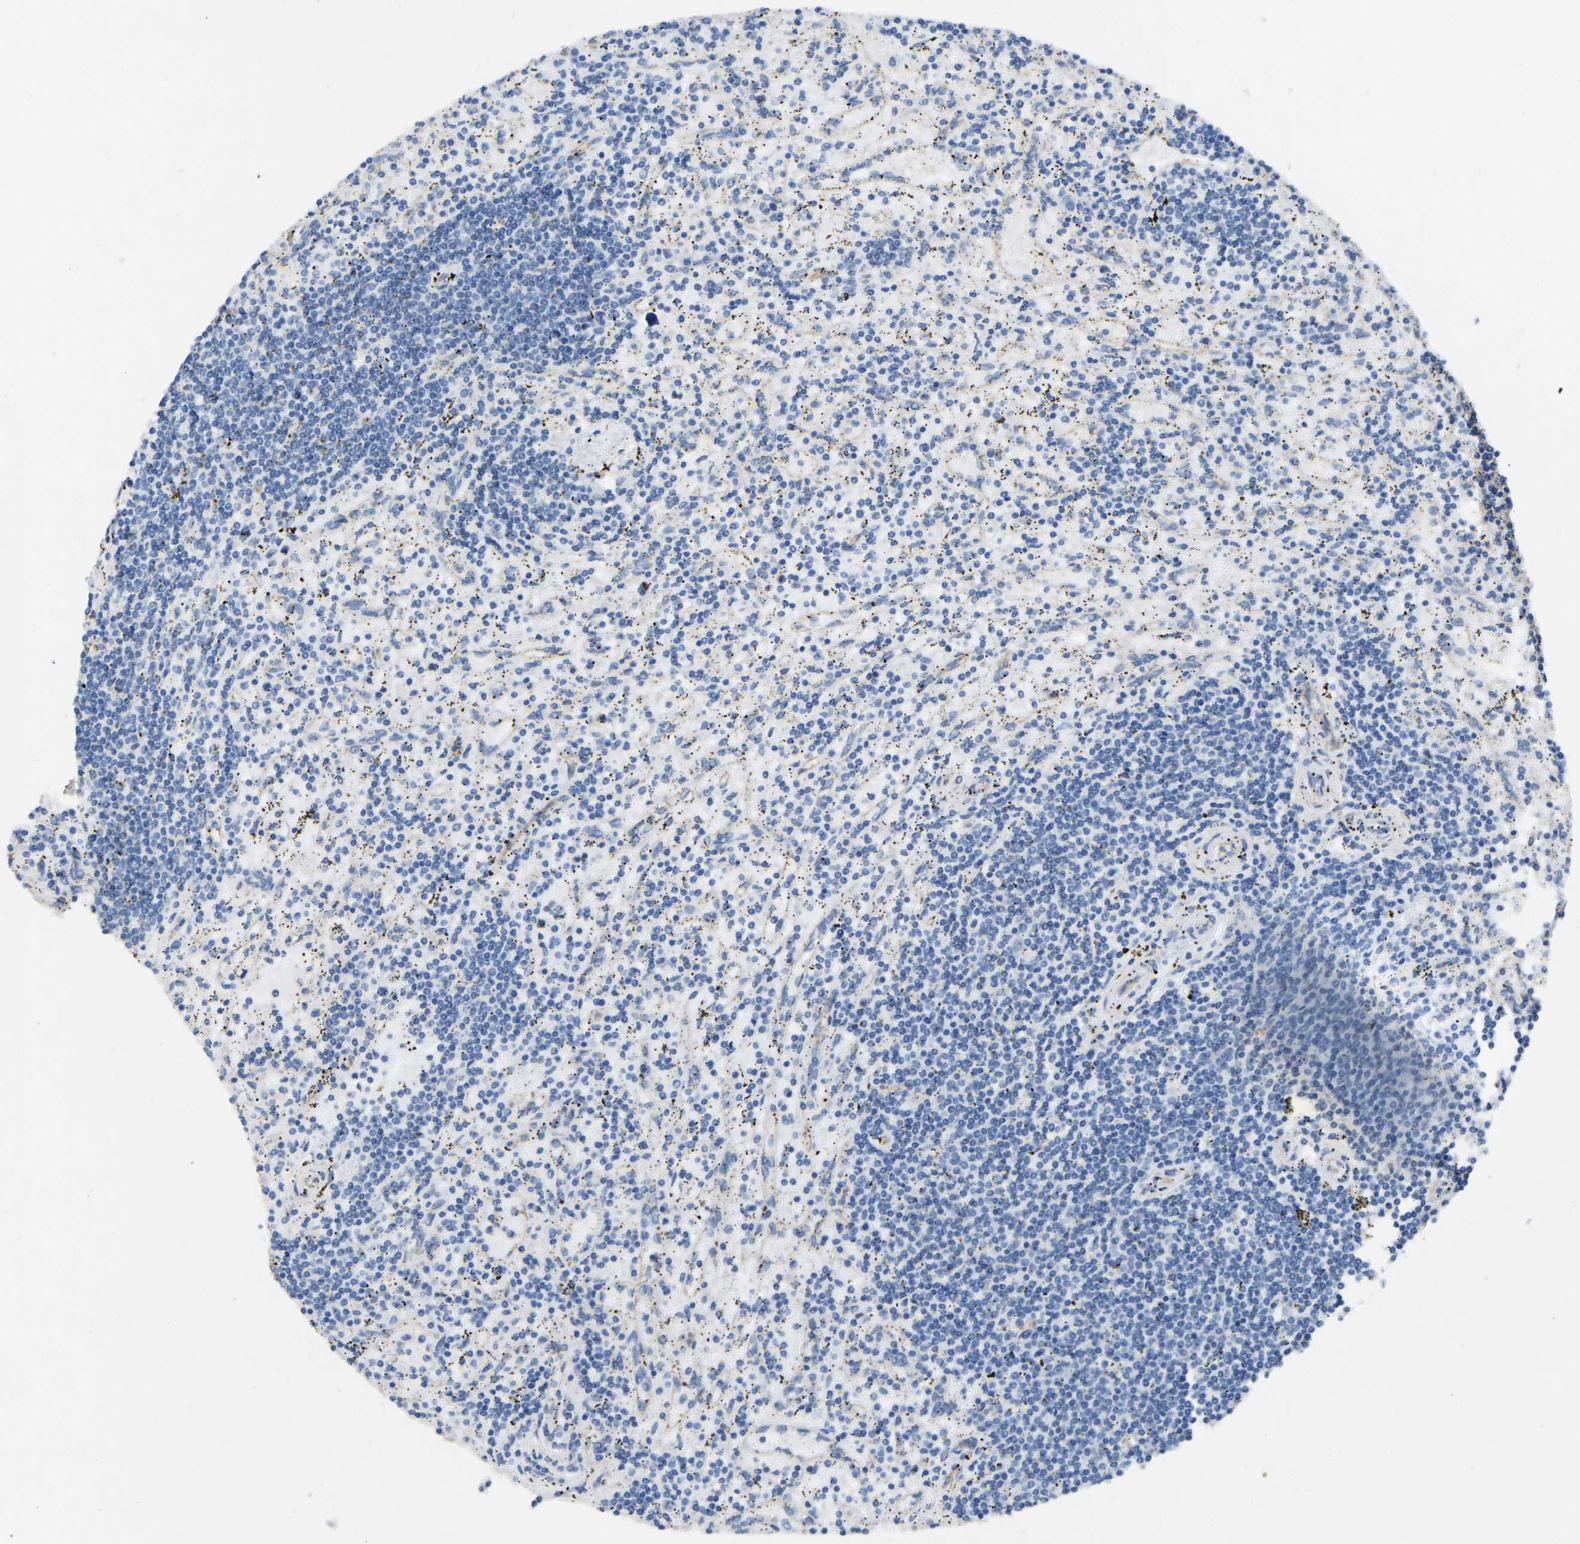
{"staining": {"intensity": "negative", "quantity": "none", "location": "none"}, "tissue": "lymphoma", "cell_type": "Tumor cells", "image_type": "cancer", "snomed": [{"axis": "morphology", "description": "Malignant lymphoma, non-Hodgkin's type, Low grade"}, {"axis": "topography", "description": "Spleen"}], "caption": "IHC photomicrograph of malignant lymphoma, non-Hodgkin's type (low-grade) stained for a protein (brown), which exhibits no staining in tumor cells.", "gene": "TECTA", "patient": {"sex": "male", "age": 76}}